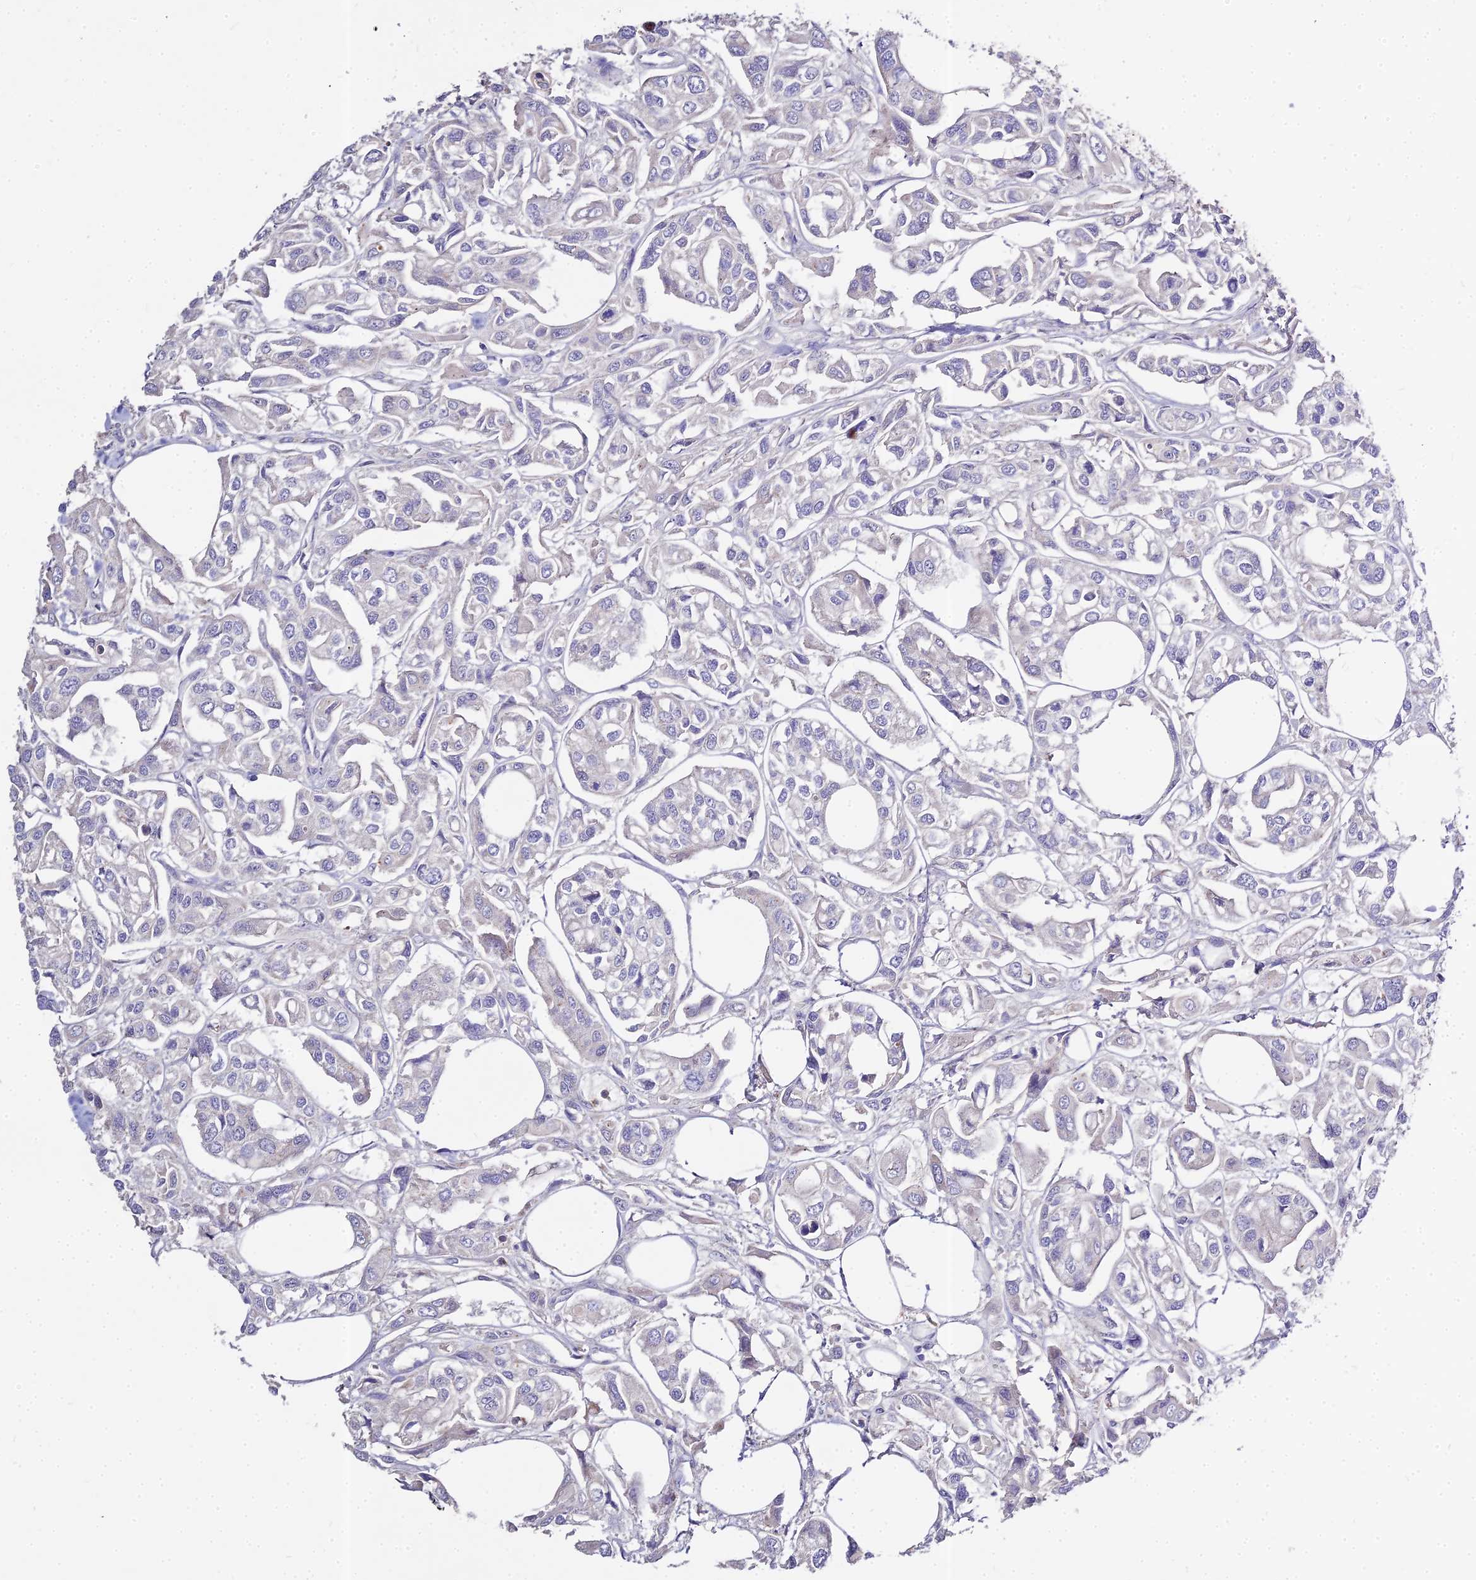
{"staining": {"intensity": "negative", "quantity": "none", "location": "none"}, "tissue": "urothelial cancer", "cell_type": "Tumor cells", "image_type": "cancer", "snomed": [{"axis": "morphology", "description": "Urothelial carcinoma, High grade"}, {"axis": "topography", "description": "Urinary bladder"}], "caption": "The histopathology image demonstrates no staining of tumor cells in urothelial carcinoma (high-grade).", "gene": "GLYAT", "patient": {"sex": "male", "age": 67}}